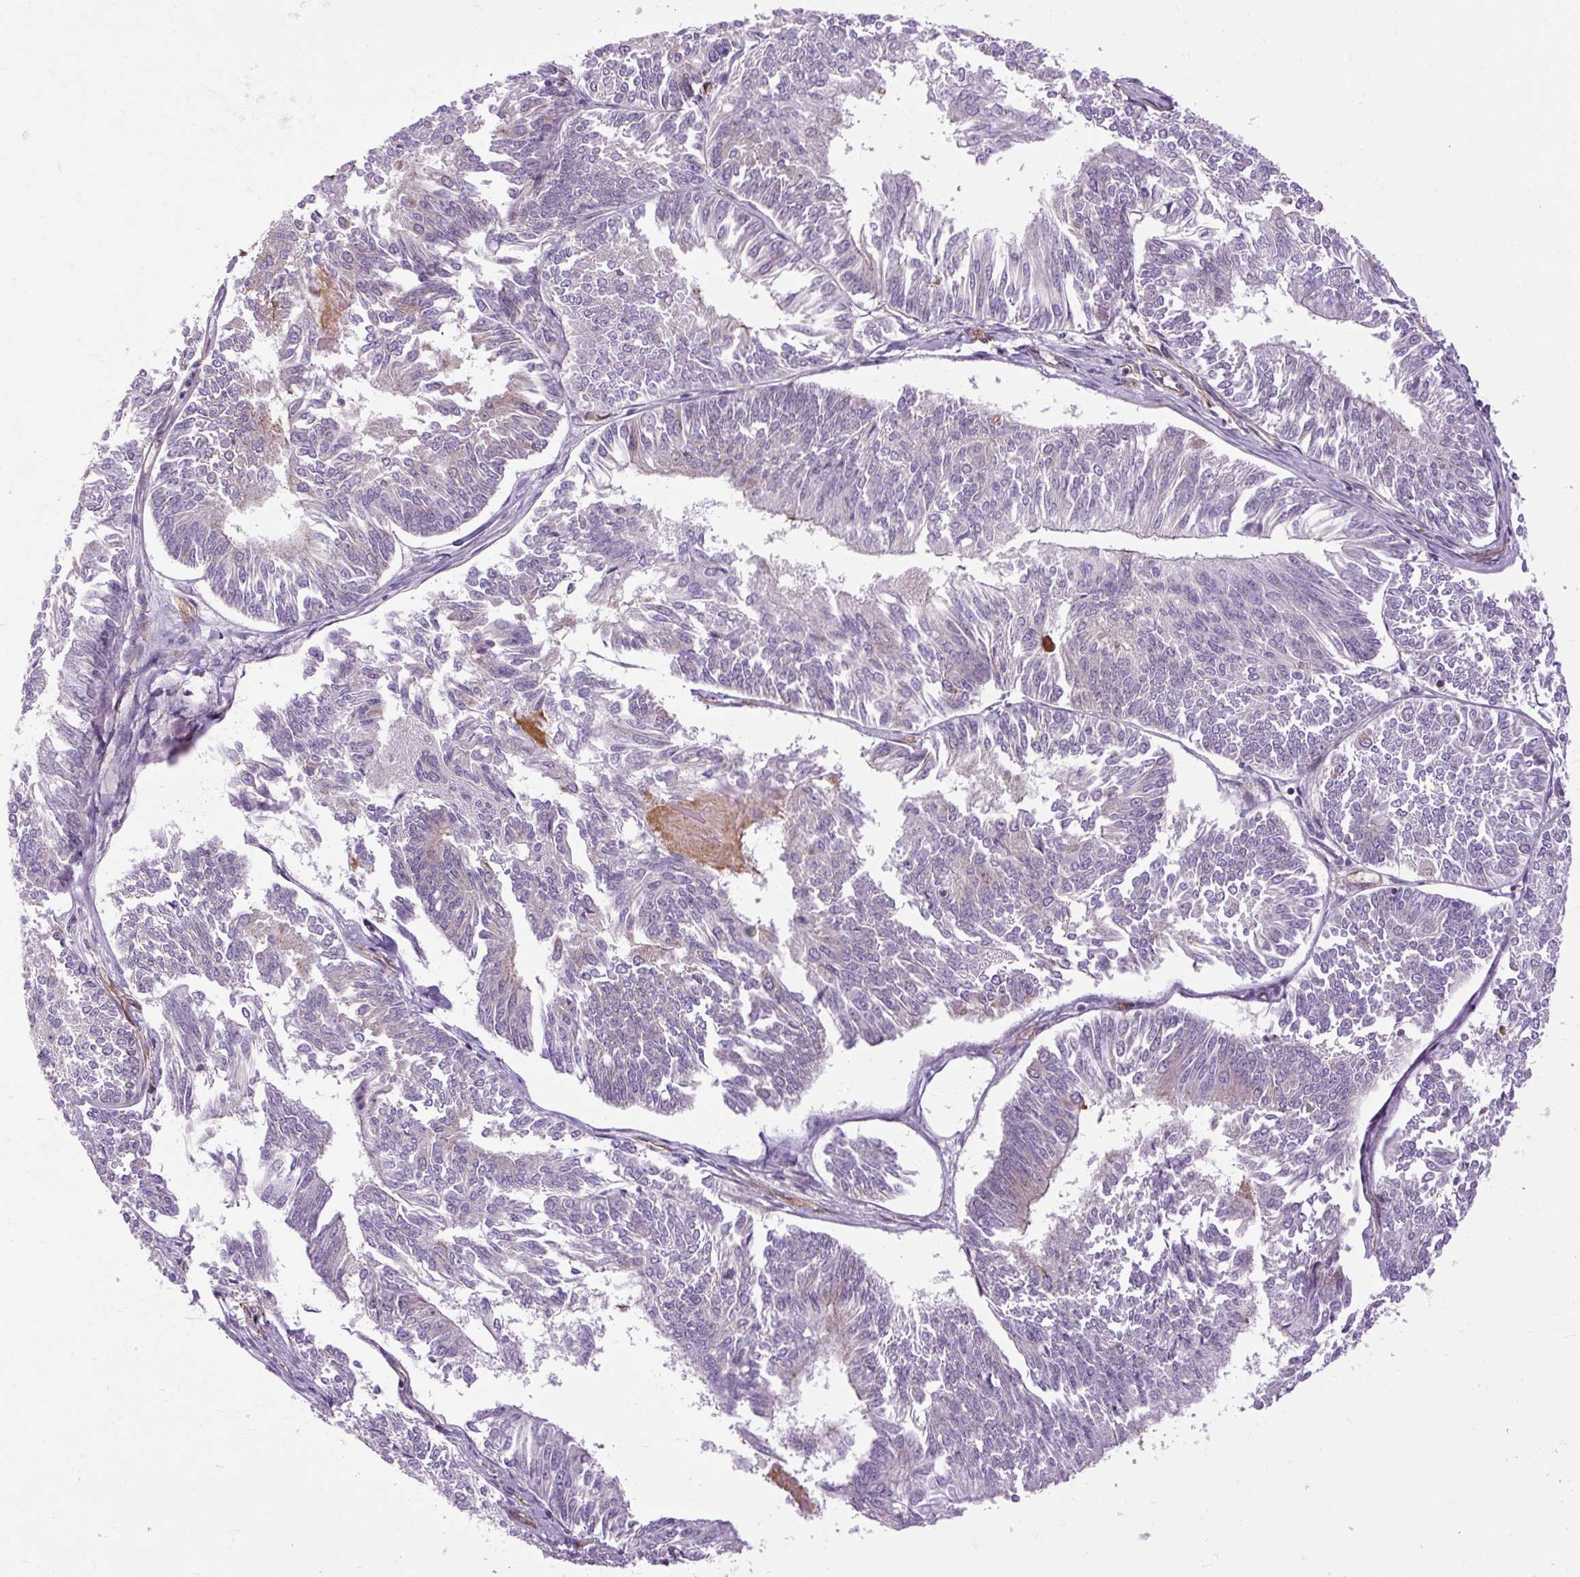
{"staining": {"intensity": "negative", "quantity": "none", "location": "none"}, "tissue": "endometrial cancer", "cell_type": "Tumor cells", "image_type": "cancer", "snomed": [{"axis": "morphology", "description": "Adenocarcinoma, NOS"}, {"axis": "topography", "description": "Endometrium"}], "caption": "Tumor cells are negative for protein expression in human endometrial cancer.", "gene": "CCDC93", "patient": {"sex": "female", "age": 58}}